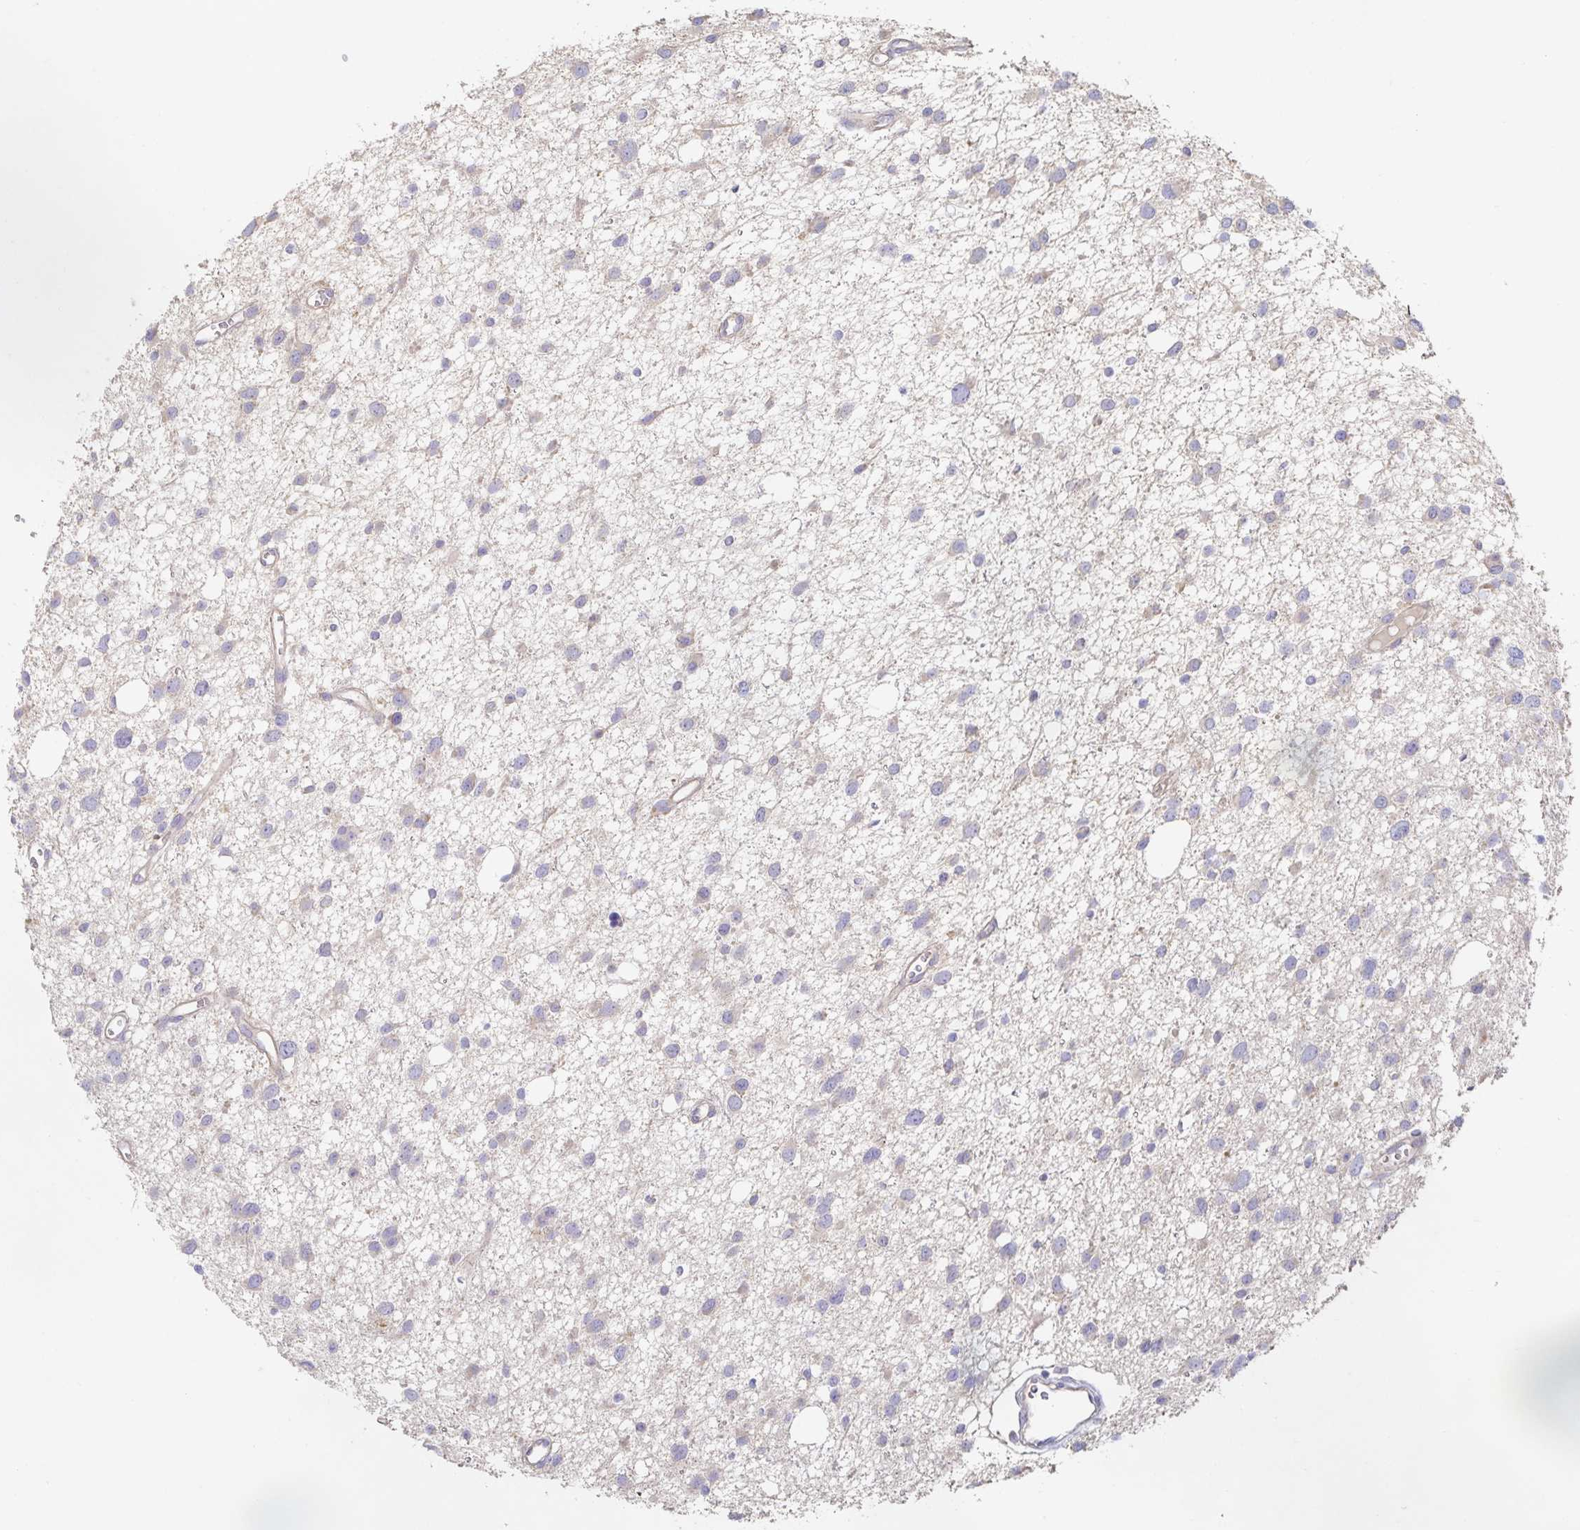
{"staining": {"intensity": "negative", "quantity": "none", "location": "none"}, "tissue": "glioma", "cell_type": "Tumor cells", "image_type": "cancer", "snomed": [{"axis": "morphology", "description": "Glioma, malignant, High grade"}, {"axis": "topography", "description": "Brain"}], "caption": "Immunohistochemical staining of human malignant glioma (high-grade) exhibits no significant positivity in tumor cells.", "gene": "METTL22", "patient": {"sex": "male", "age": 23}}